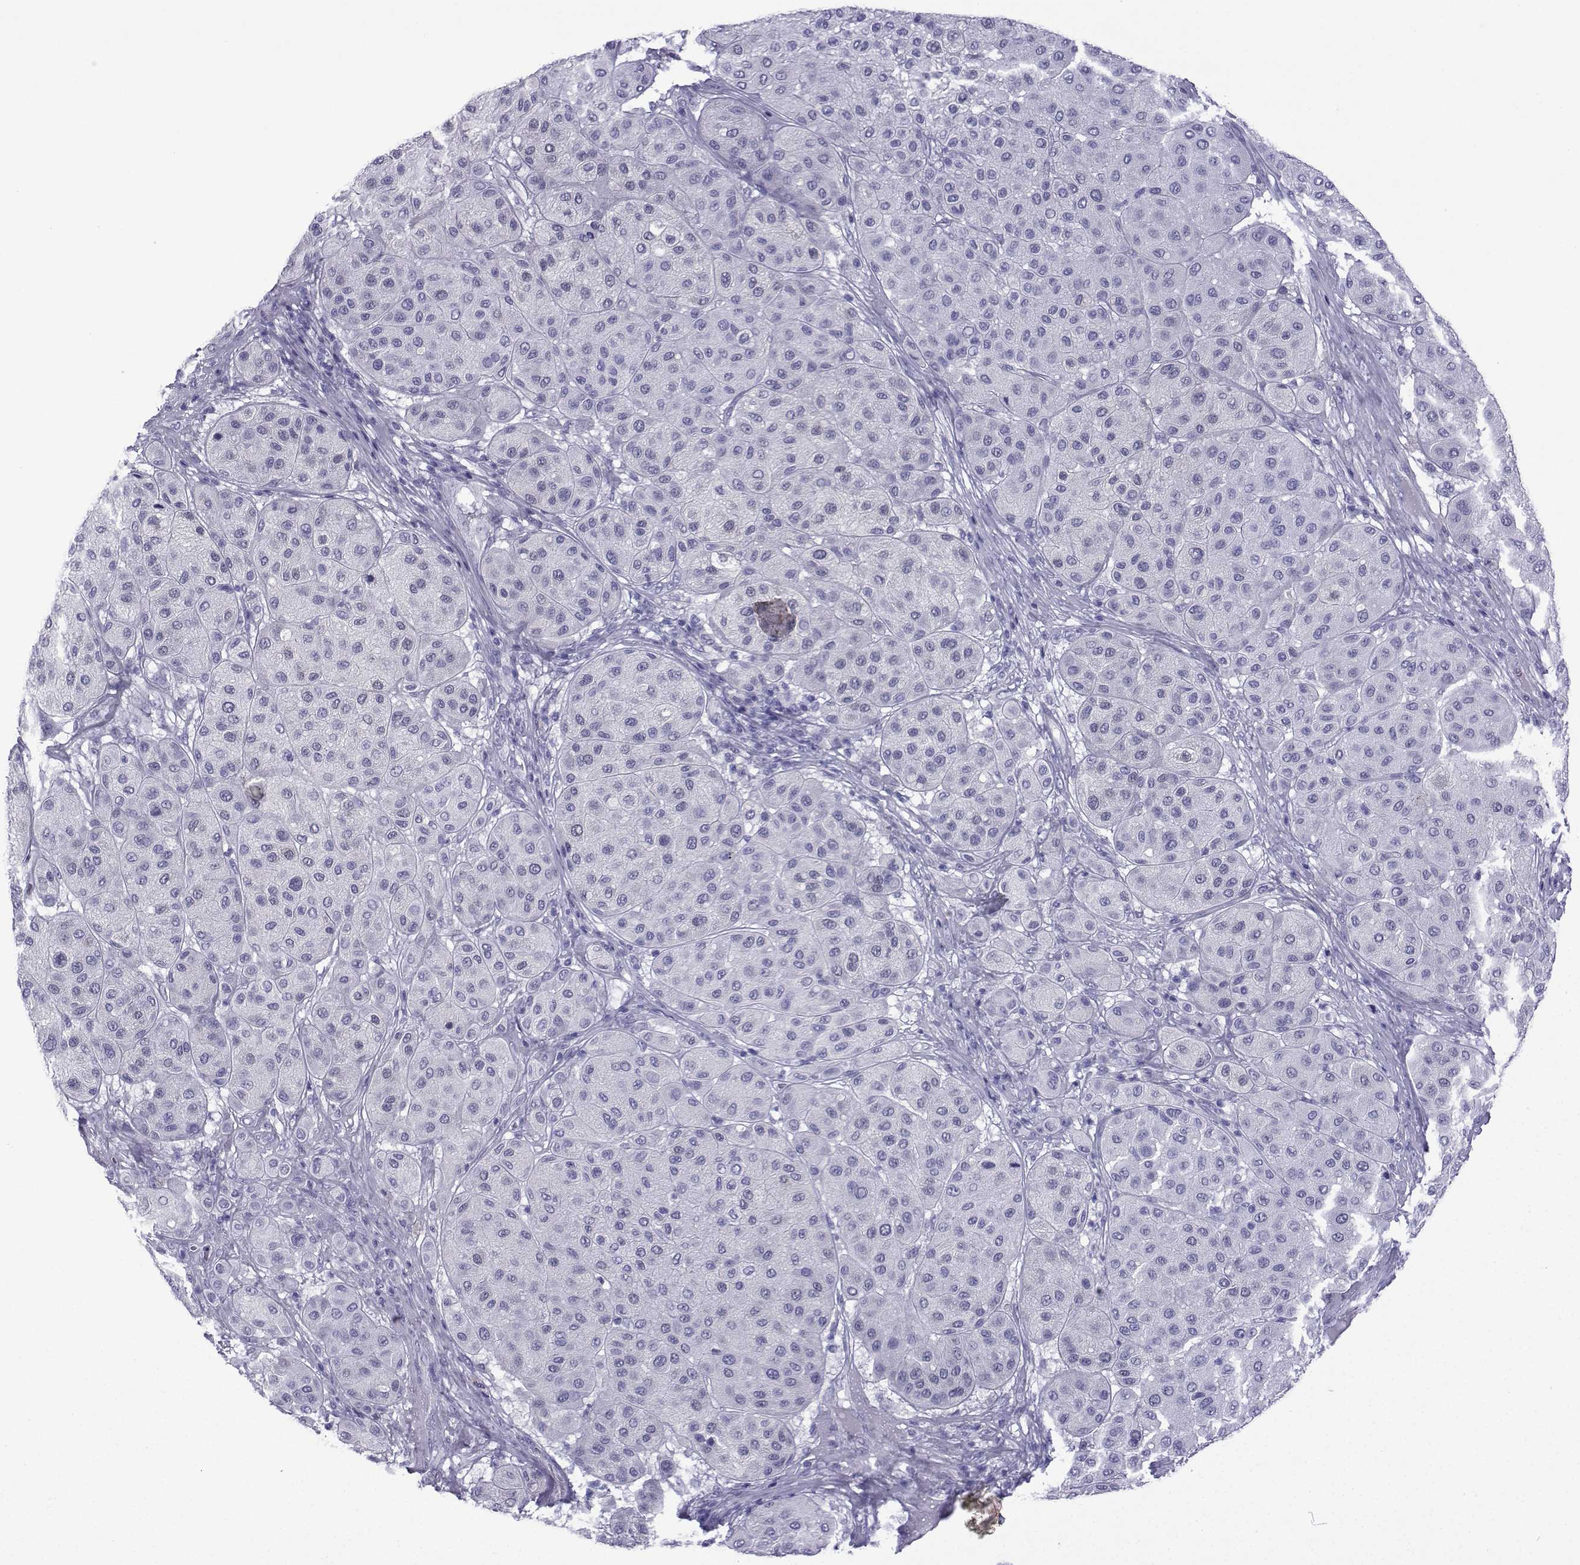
{"staining": {"intensity": "negative", "quantity": "none", "location": "none"}, "tissue": "melanoma", "cell_type": "Tumor cells", "image_type": "cancer", "snomed": [{"axis": "morphology", "description": "Malignant melanoma, Metastatic site"}, {"axis": "topography", "description": "Smooth muscle"}], "caption": "Tumor cells are negative for protein expression in human melanoma.", "gene": "TRIM46", "patient": {"sex": "male", "age": 41}}